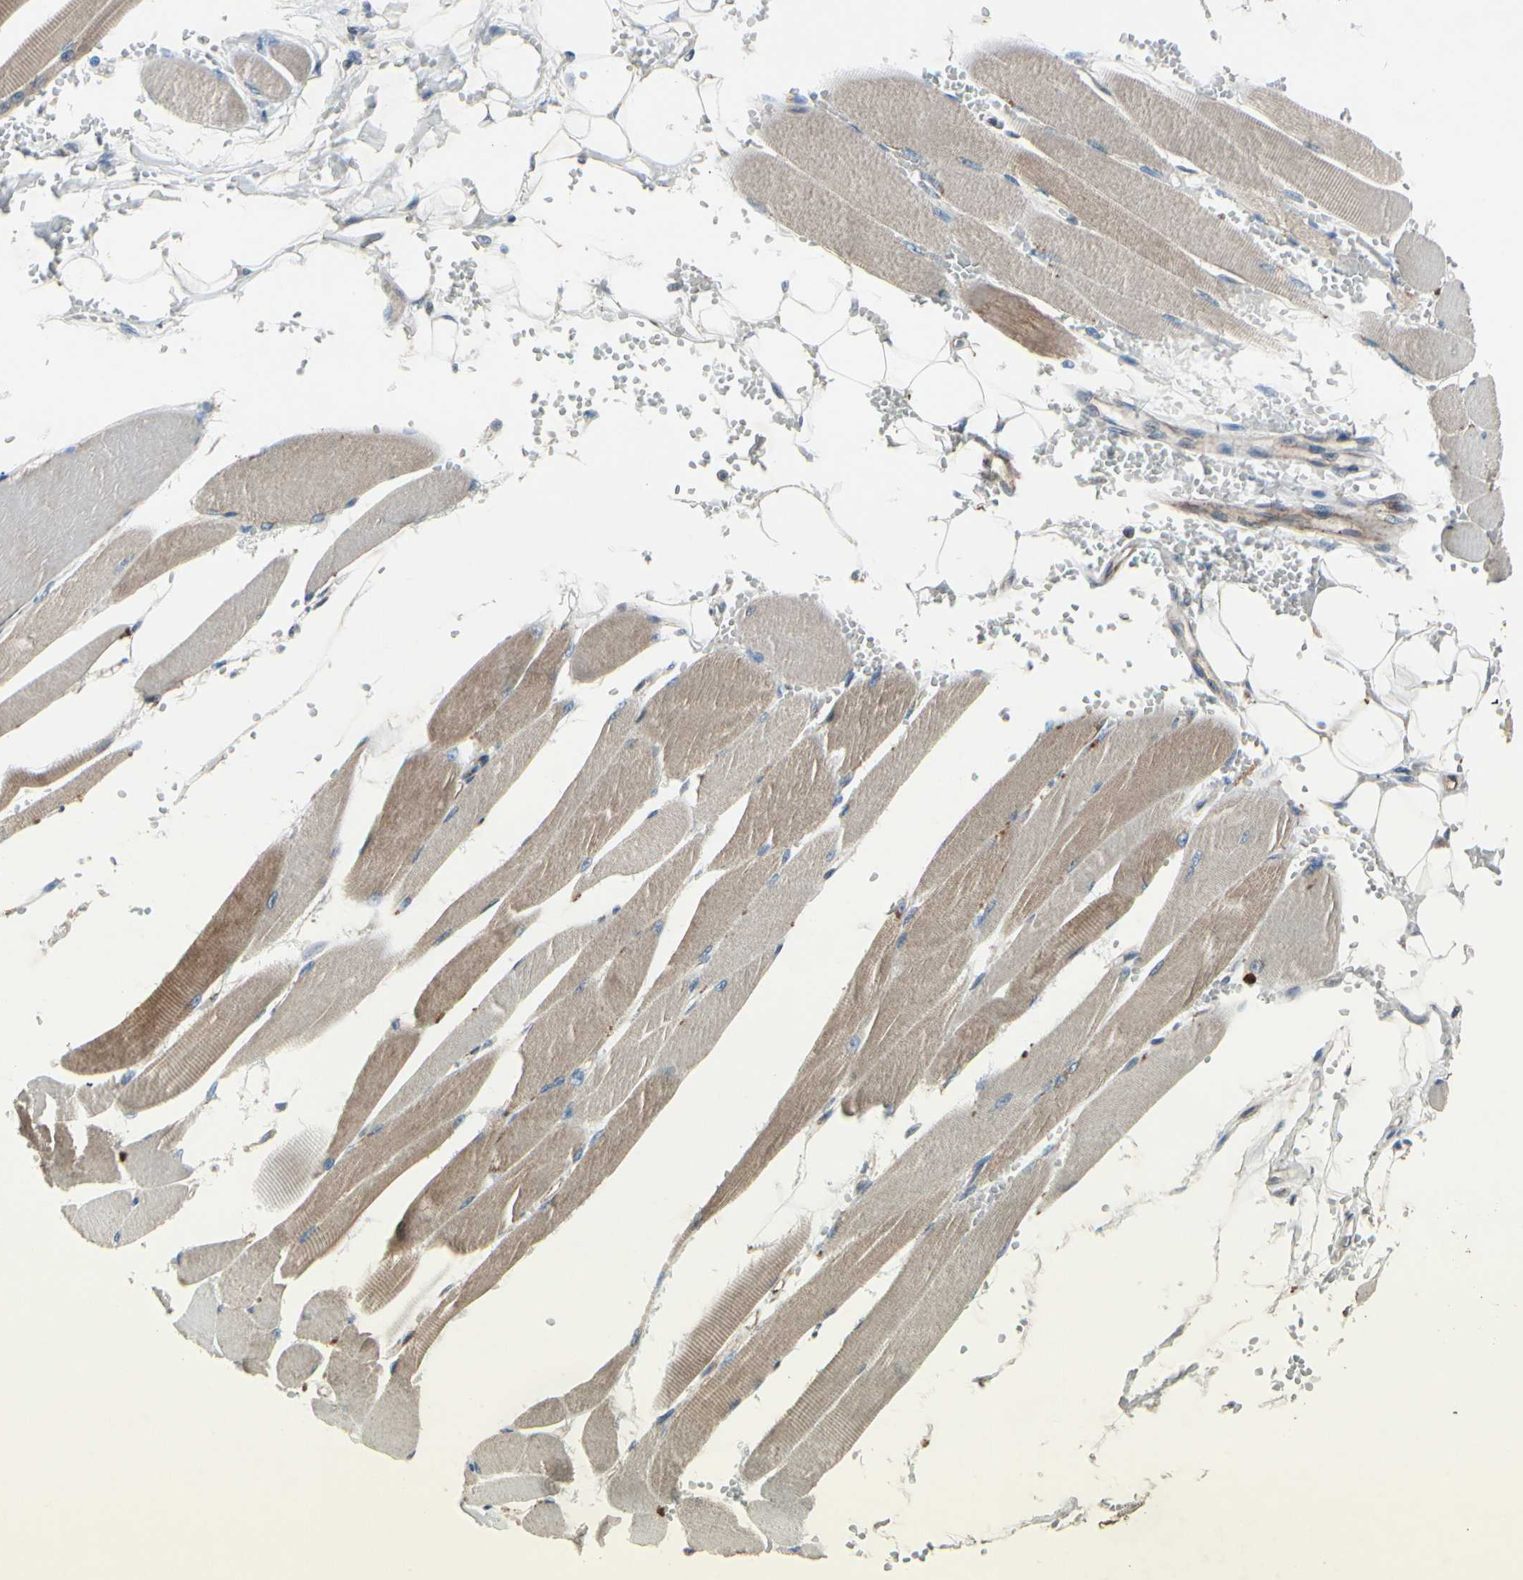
{"staining": {"intensity": "moderate", "quantity": "25%-75%", "location": "cytoplasmic/membranous"}, "tissue": "skeletal muscle", "cell_type": "Myocytes", "image_type": "normal", "snomed": [{"axis": "morphology", "description": "Normal tissue, NOS"}, {"axis": "topography", "description": "Skeletal muscle"}, {"axis": "topography", "description": "Oral tissue"}, {"axis": "topography", "description": "Peripheral nerve tissue"}], "caption": "Skeletal muscle stained for a protein (brown) reveals moderate cytoplasmic/membranous positive expression in about 25%-75% of myocytes.", "gene": "CPT1A", "patient": {"sex": "female", "age": 84}}